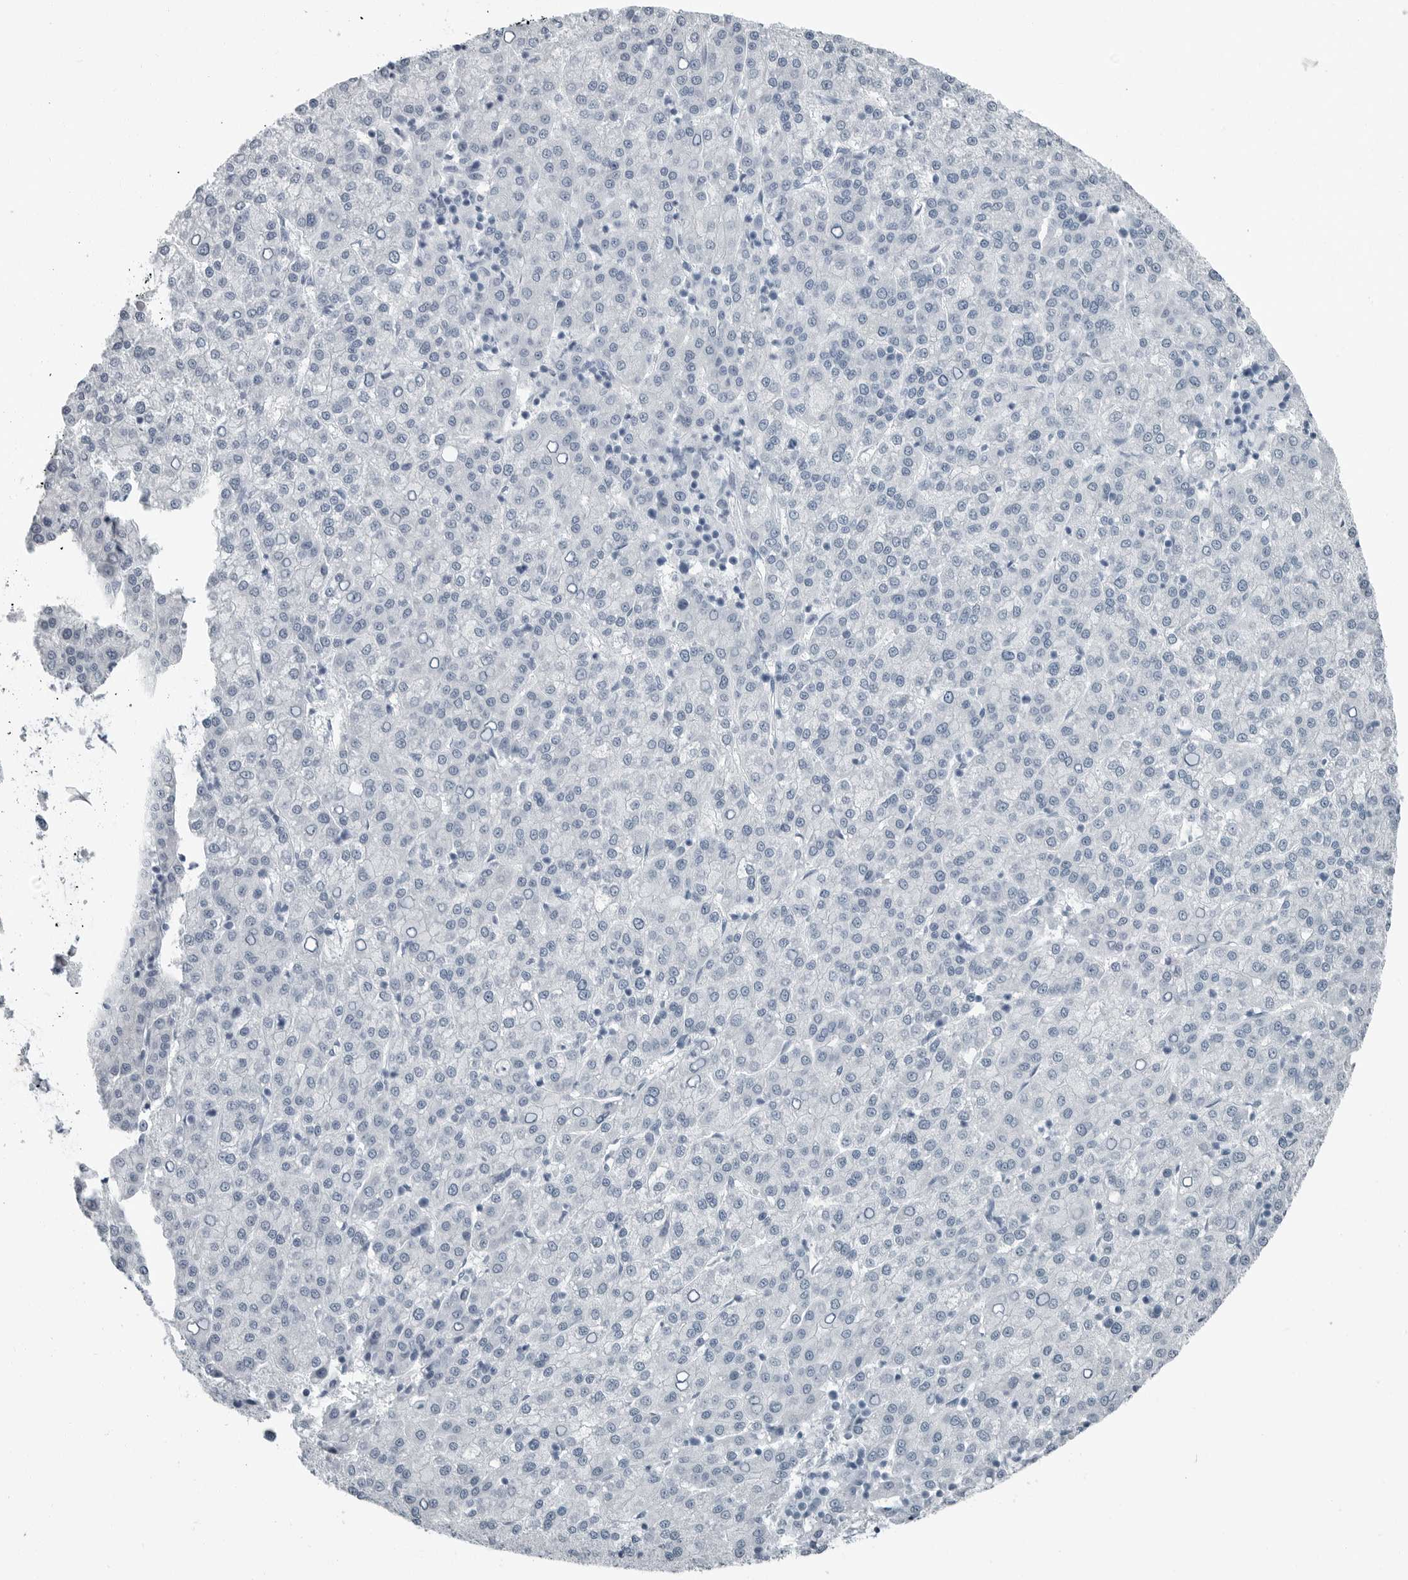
{"staining": {"intensity": "negative", "quantity": "none", "location": "none"}, "tissue": "liver cancer", "cell_type": "Tumor cells", "image_type": "cancer", "snomed": [{"axis": "morphology", "description": "Carcinoma, Hepatocellular, NOS"}, {"axis": "topography", "description": "Liver"}], "caption": "Immunohistochemical staining of liver cancer demonstrates no significant staining in tumor cells.", "gene": "FABP6", "patient": {"sex": "female", "age": 58}}